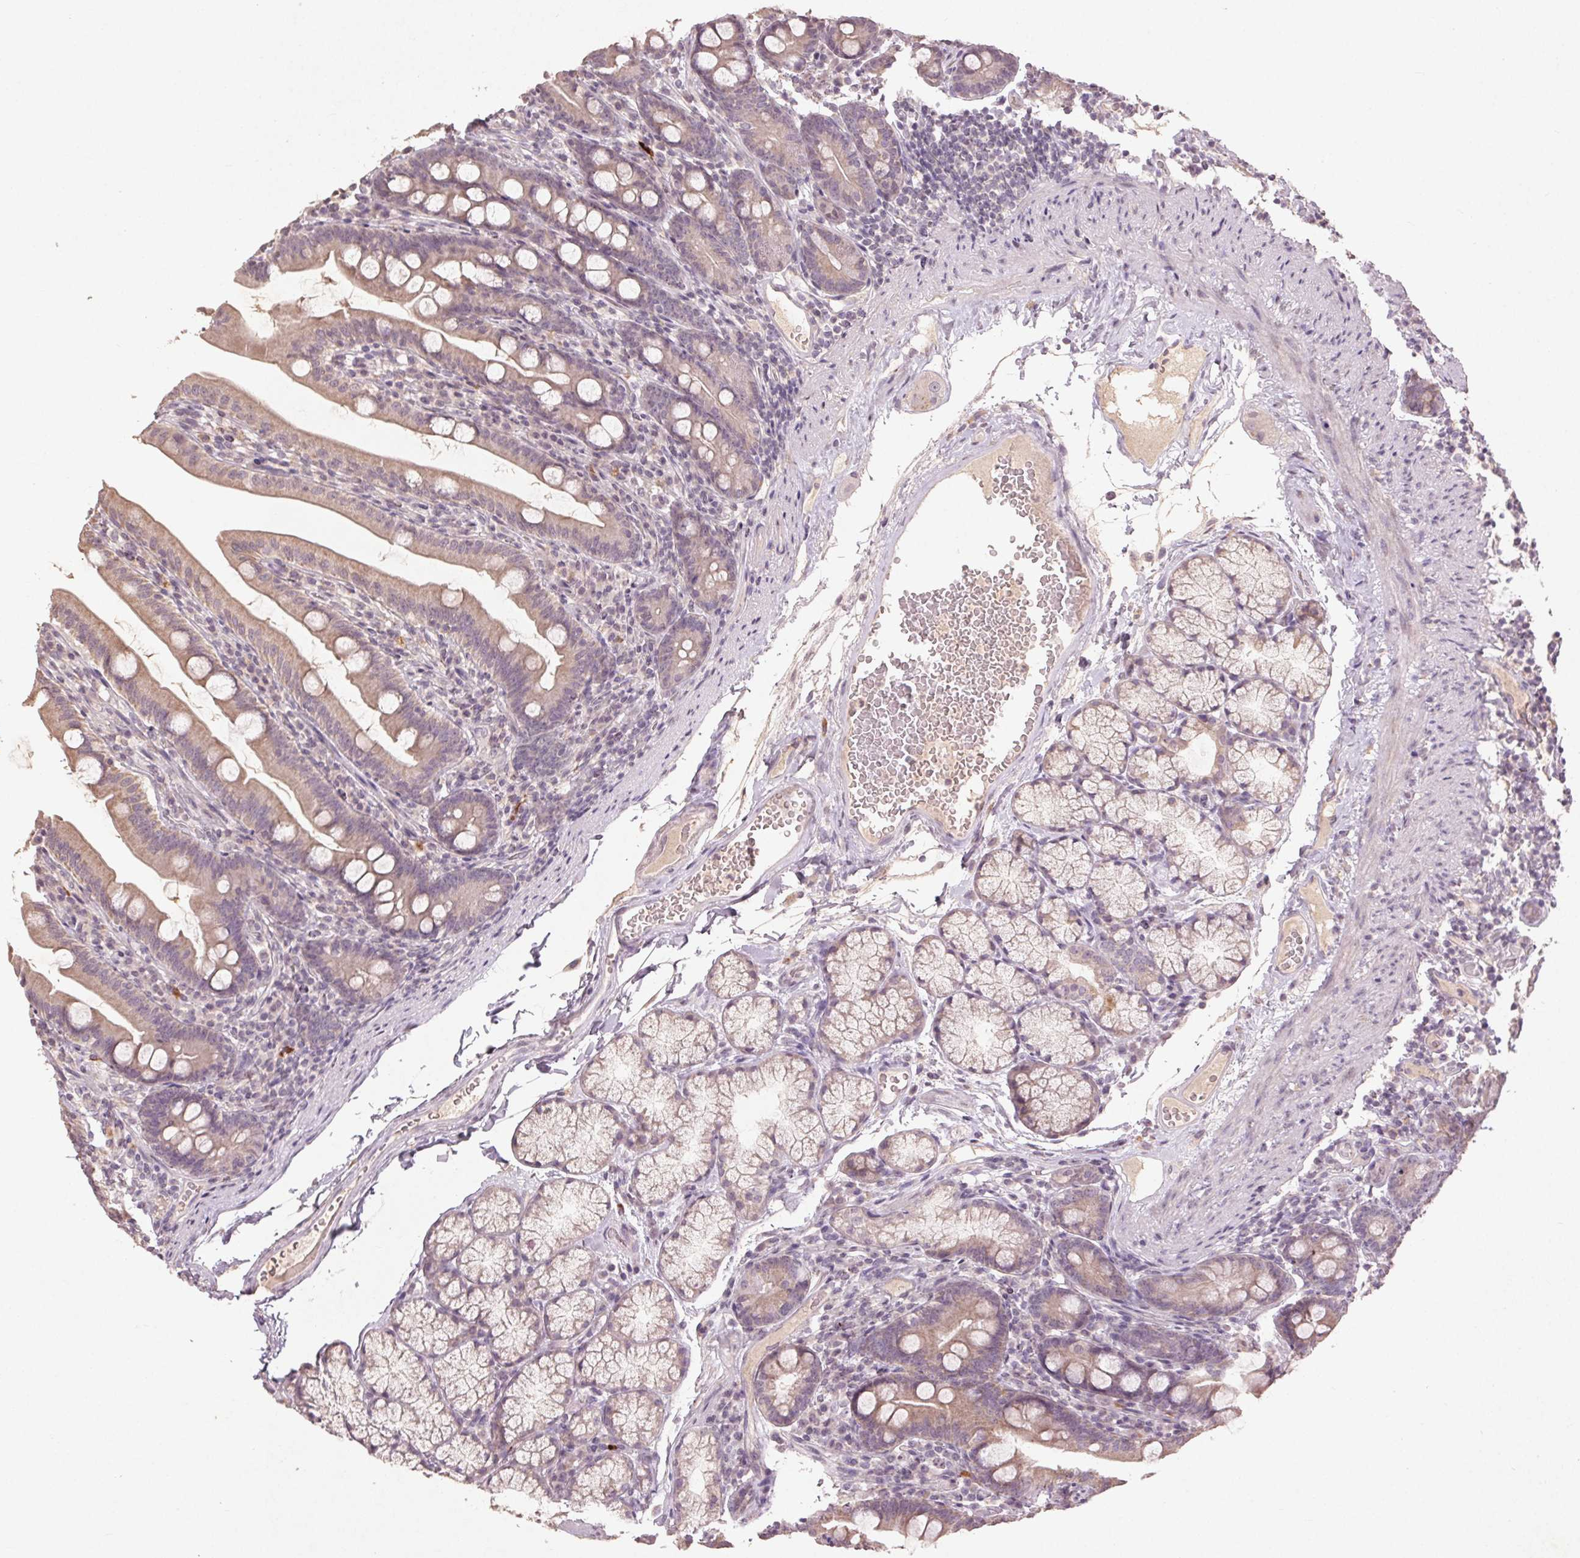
{"staining": {"intensity": "weak", "quantity": "25%-75%", "location": "cytoplasmic/membranous"}, "tissue": "duodenum", "cell_type": "Glandular cells", "image_type": "normal", "snomed": [{"axis": "morphology", "description": "Normal tissue, NOS"}, {"axis": "topography", "description": "Duodenum"}], "caption": "A brown stain shows weak cytoplasmic/membranous staining of a protein in glandular cells of unremarkable duodenum. The protein is shown in brown color, while the nuclei are stained blue.", "gene": "ENSG00000255641", "patient": {"sex": "female", "age": 67}}